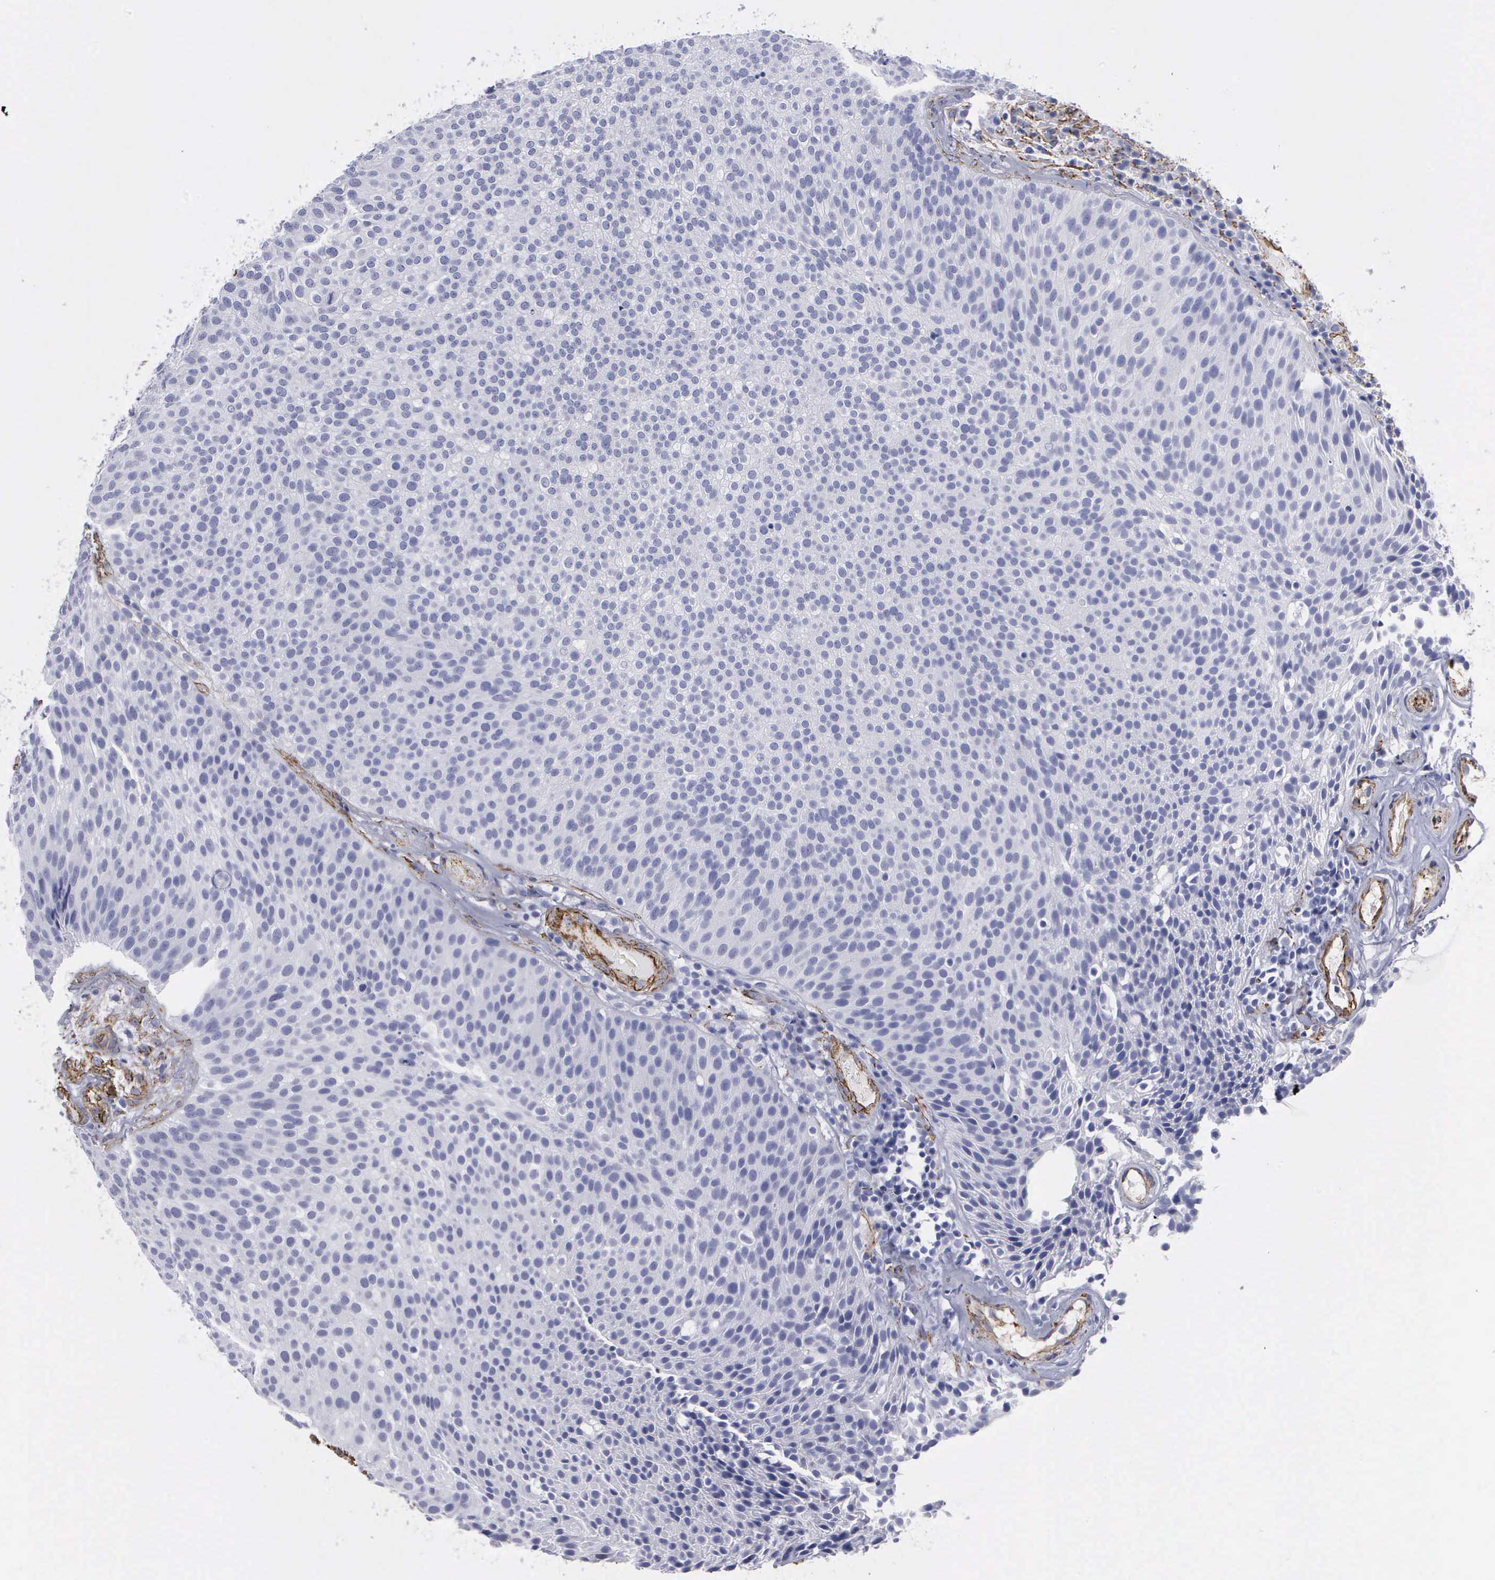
{"staining": {"intensity": "negative", "quantity": "none", "location": "none"}, "tissue": "urothelial cancer", "cell_type": "Tumor cells", "image_type": "cancer", "snomed": [{"axis": "morphology", "description": "Urothelial carcinoma, Low grade"}, {"axis": "topography", "description": "Urinary bladder"}], "caption": "High power microscopy micrograph of an immunohistochemistry histopathology image of urothelial cancer, revealing no significant positivity in tumor cells.", "gene": "MAGEB10", "patient": {"sex": "male", "age": 85}}